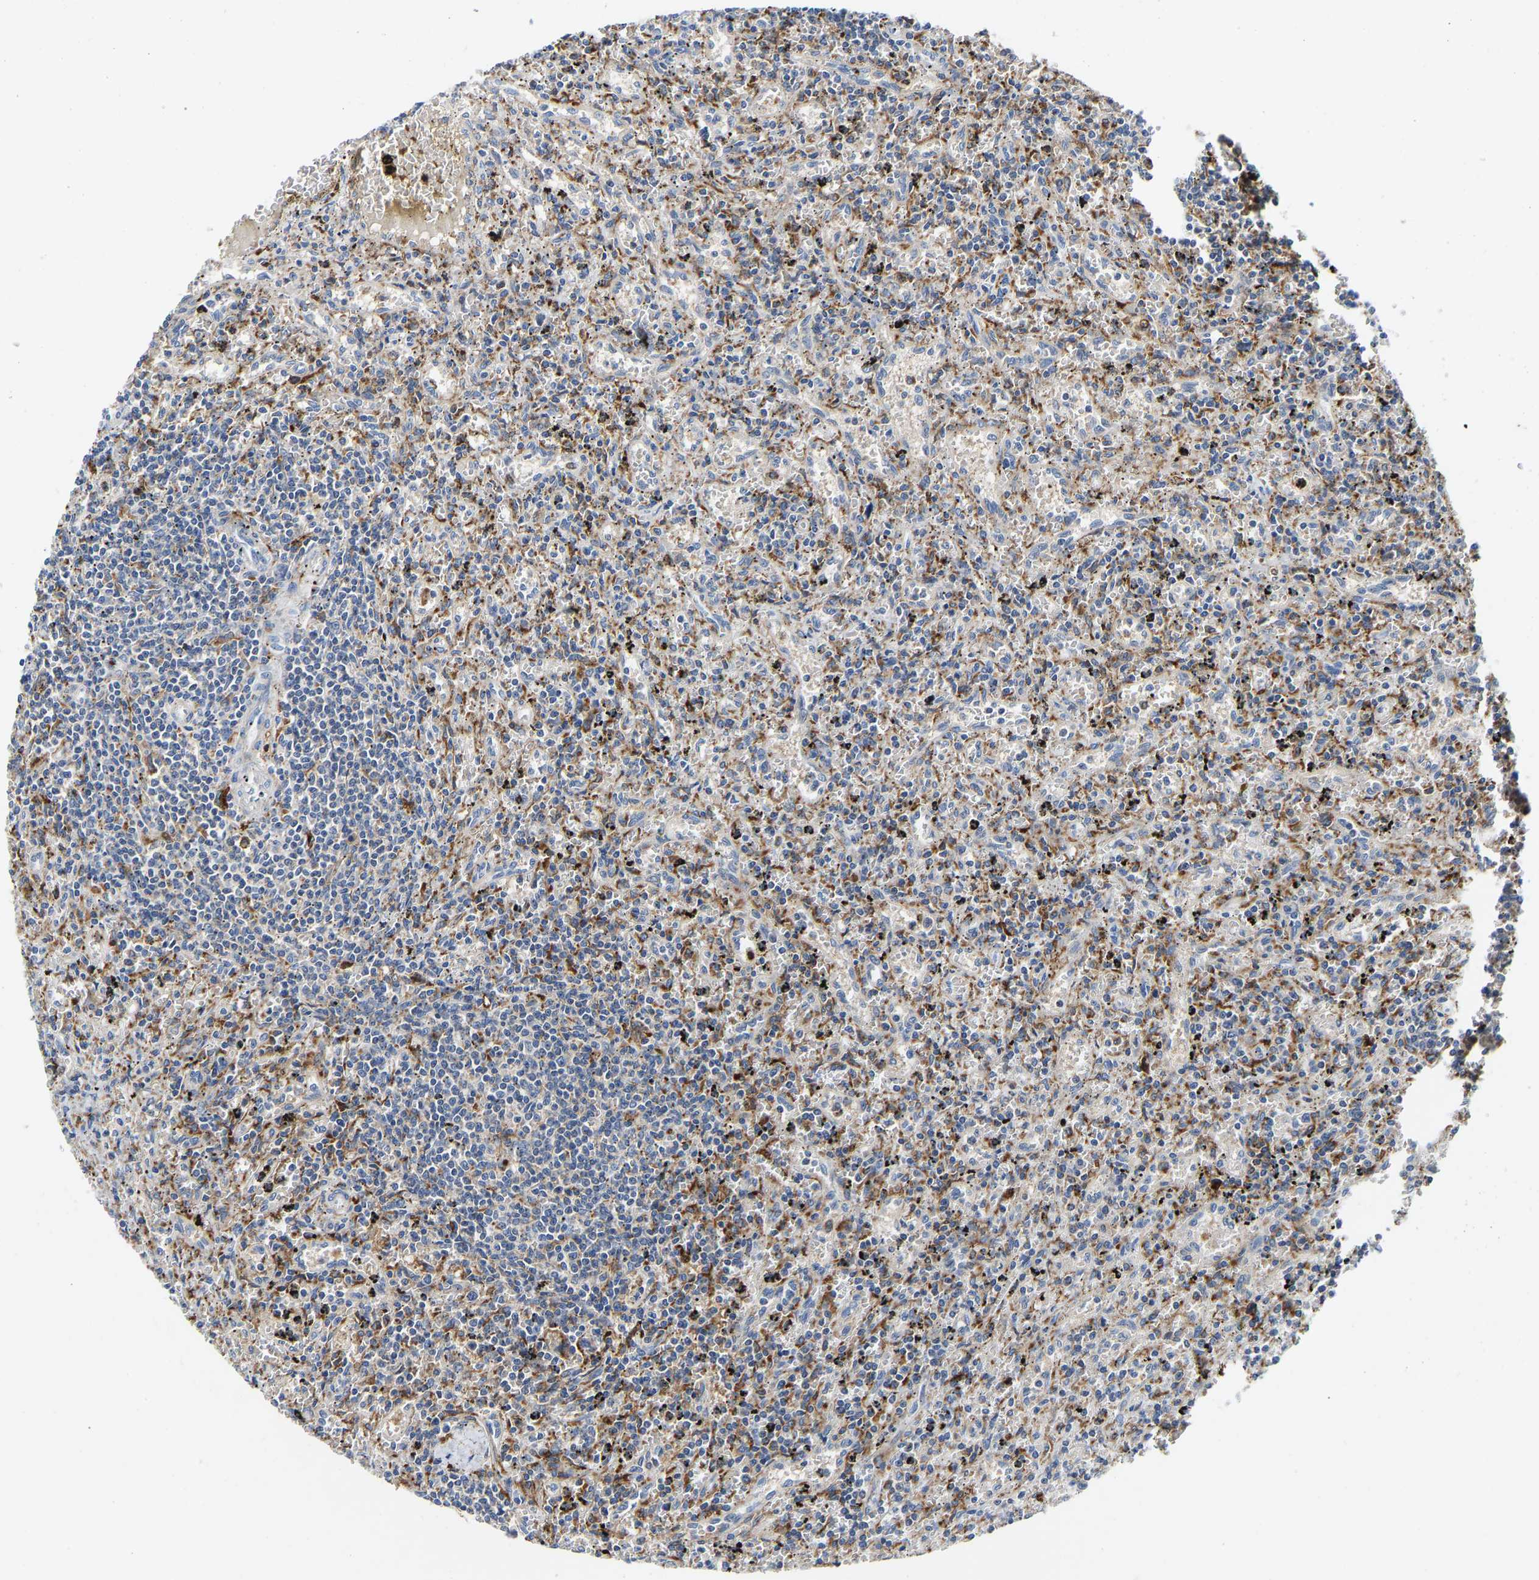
{"staining": {"intensity": "weak", "quantity": "25%-75%", "location": "cytoplasmic/membranous"}, "tissue": "lymphoma", "cell_type": "Tumor cells", "image_type": "cancer", "snomed": [{"axis": "morphology", "description": "Malignant lymphoma, non-Hodgkin's type, Low grade"}, {"axis": "topography", "description": "Spleen"}], "caption": "Immunohistochemistry (IHC) photomicrograph of lymphoma stained for a protein (brown), which displays low levels of weak cytoplasmic/membranous staining in about 25%-75% of tumor cells.", "gene": "ATP6V1E1", "patient": {"sex": "male", "age": 76}}